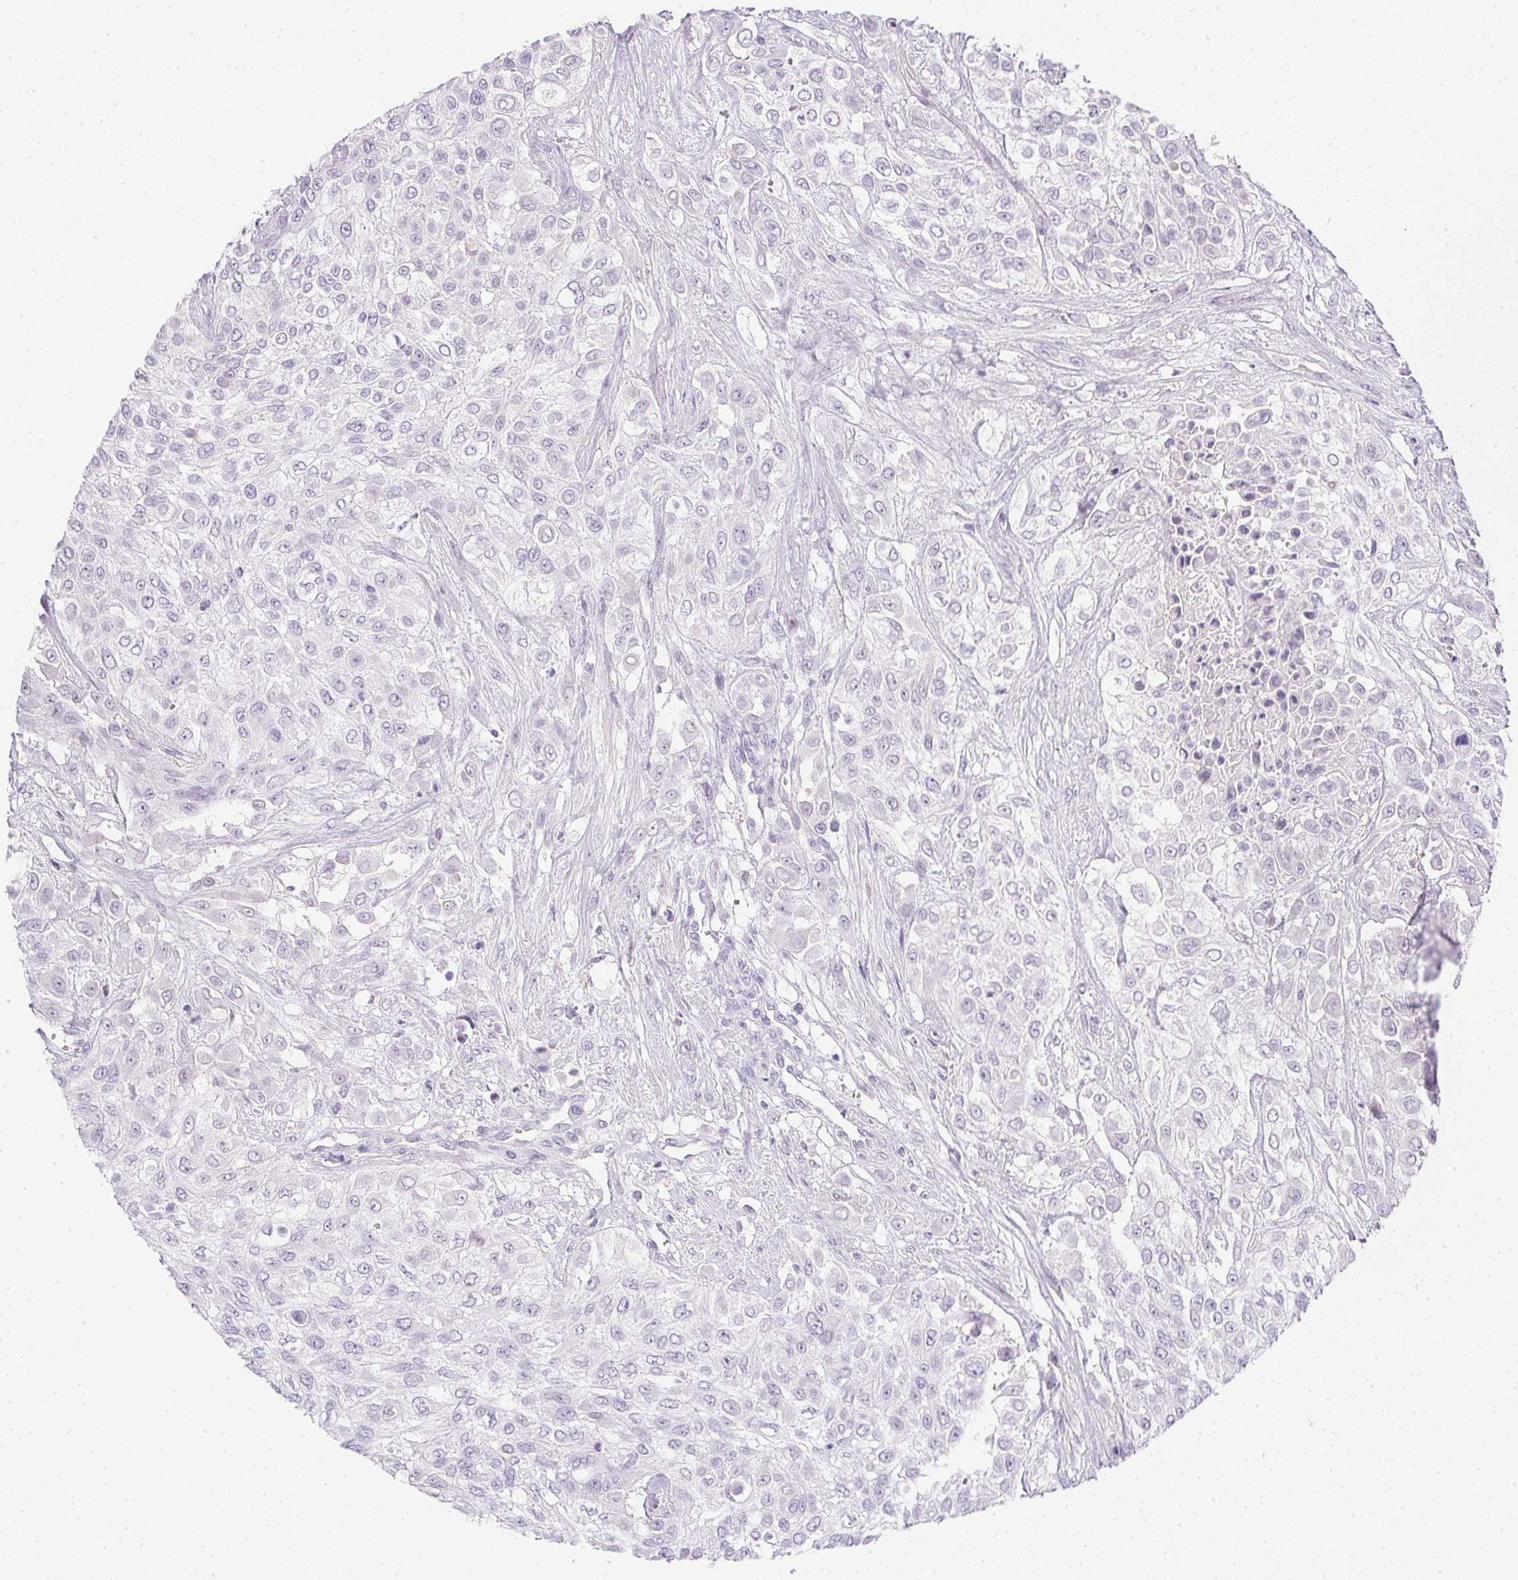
{"staining": {"intensity": "negative", "quantity": "none", "location": "none"}, "tissue": "urothelial cancer", "cell_type": "Tumor cells", "image_type": "cancer", "snomed": [{"axis": "morphology", "description": "Urothelial carcinoma, High grade"}, {"axis": "topography", "description": "Urinary bladder"}], "caption": "Immunohistochemical staining of urothelial cancer reveals no significant staining in tumor cells. (DAB (3,3'-diaminobenzidine) immunohistochemistry (IHC) with hematoxylin counter stain).", "gene": "PRL", "patient": {"sex": "male", "age": 57}}